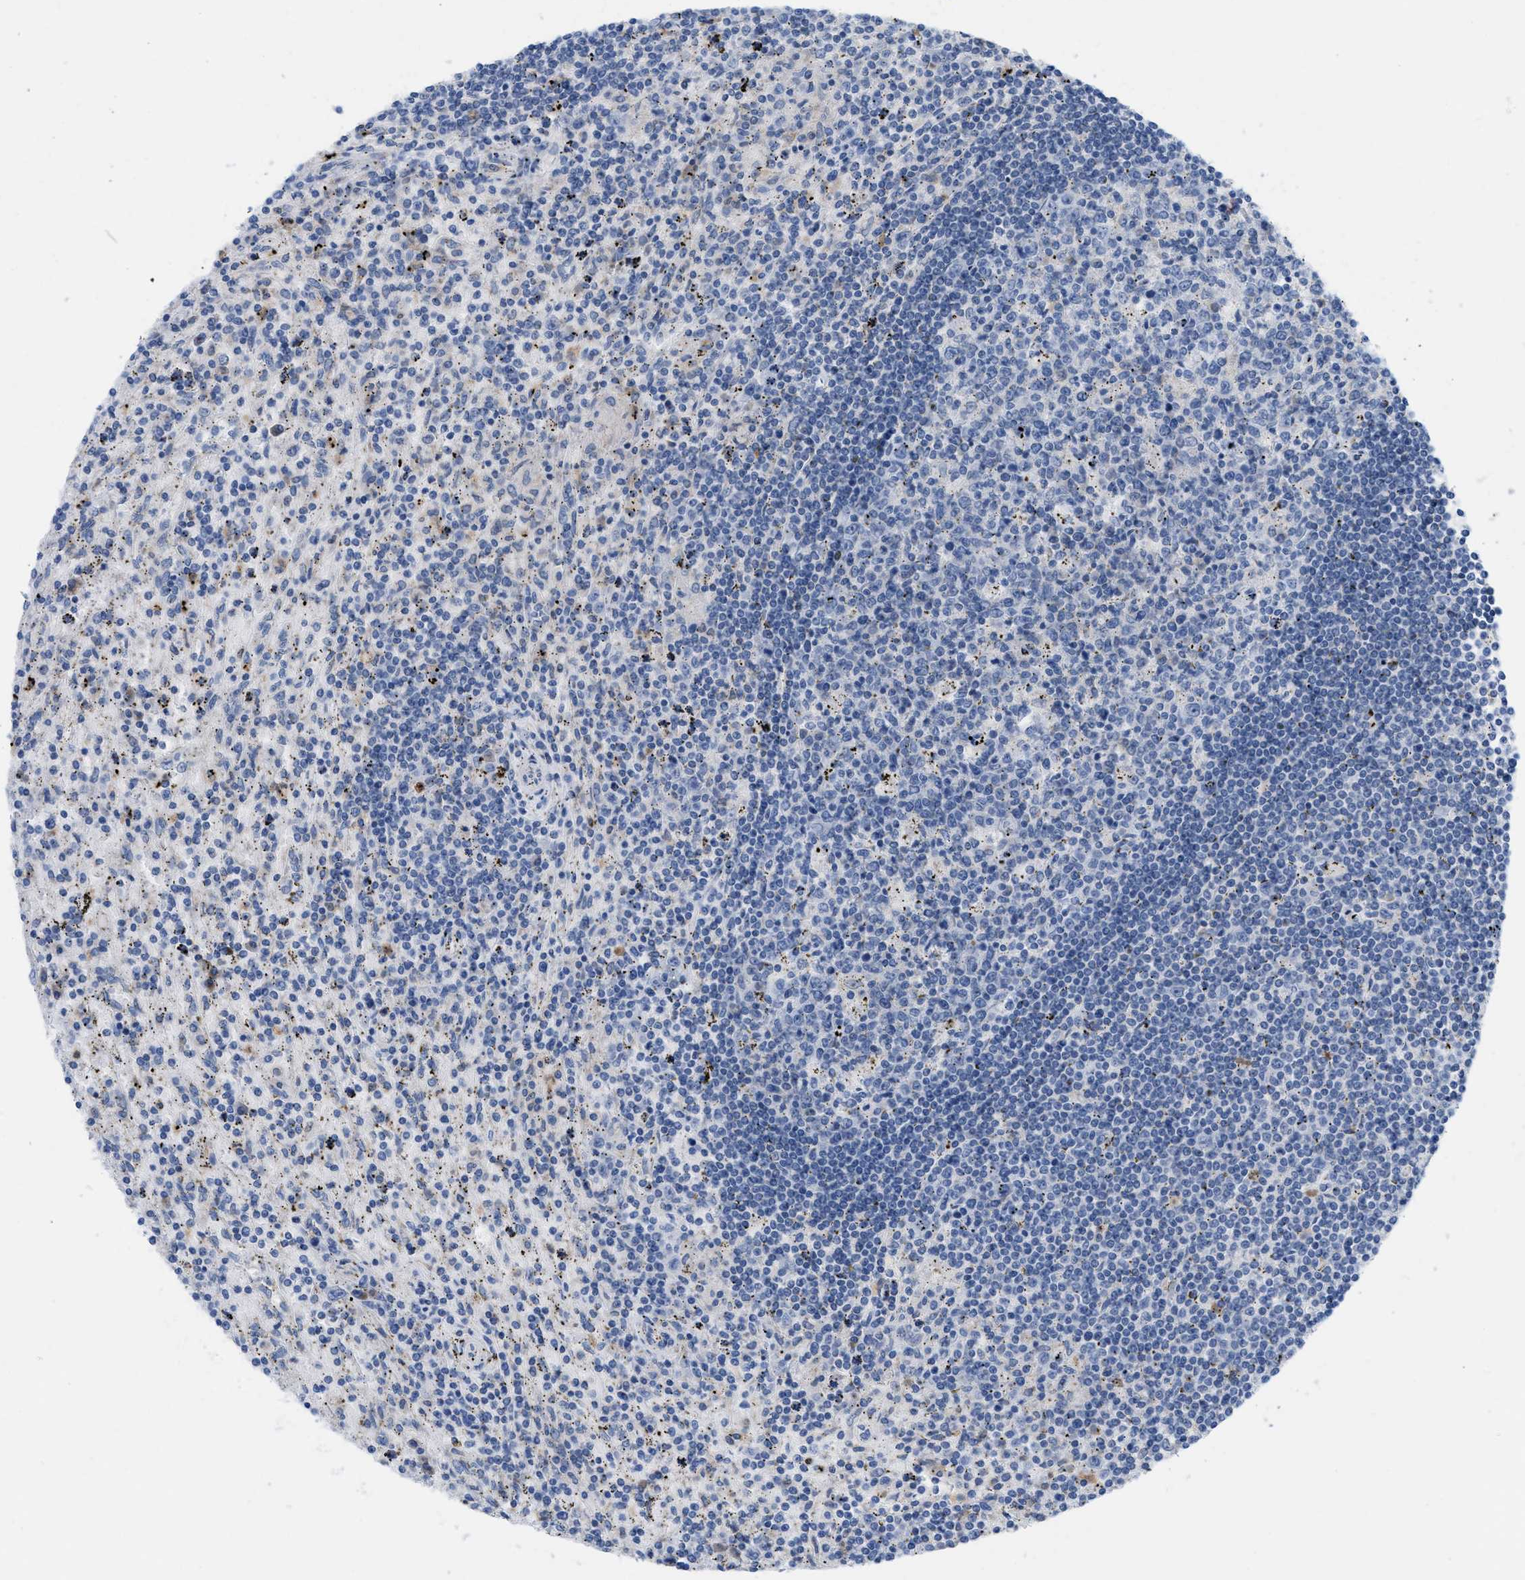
{"staining": {"intensity": "negative", "quantity": "none", "location": "none"}, "tissue": "lymphoma", "cell_type": "Tumor cells", "image_type": "cancer", "snomed": [{"axis": "morphology", "description": "Malignant lymphoma, non-Hodgkin's type, Low grade"}, {"axis": "topography", "description": "Spleen"}], "caption": "This is a histopathology image of immunohistochemistry staining of malignant lymphoma, non-Hodgkin's type (low-grade), which shows no positivity in tumor cells. (DAB immunohistochemistry (IHC), high magnification).", "gene": "PLPPR5", "patient": {"sex": "male", "age": 76}}